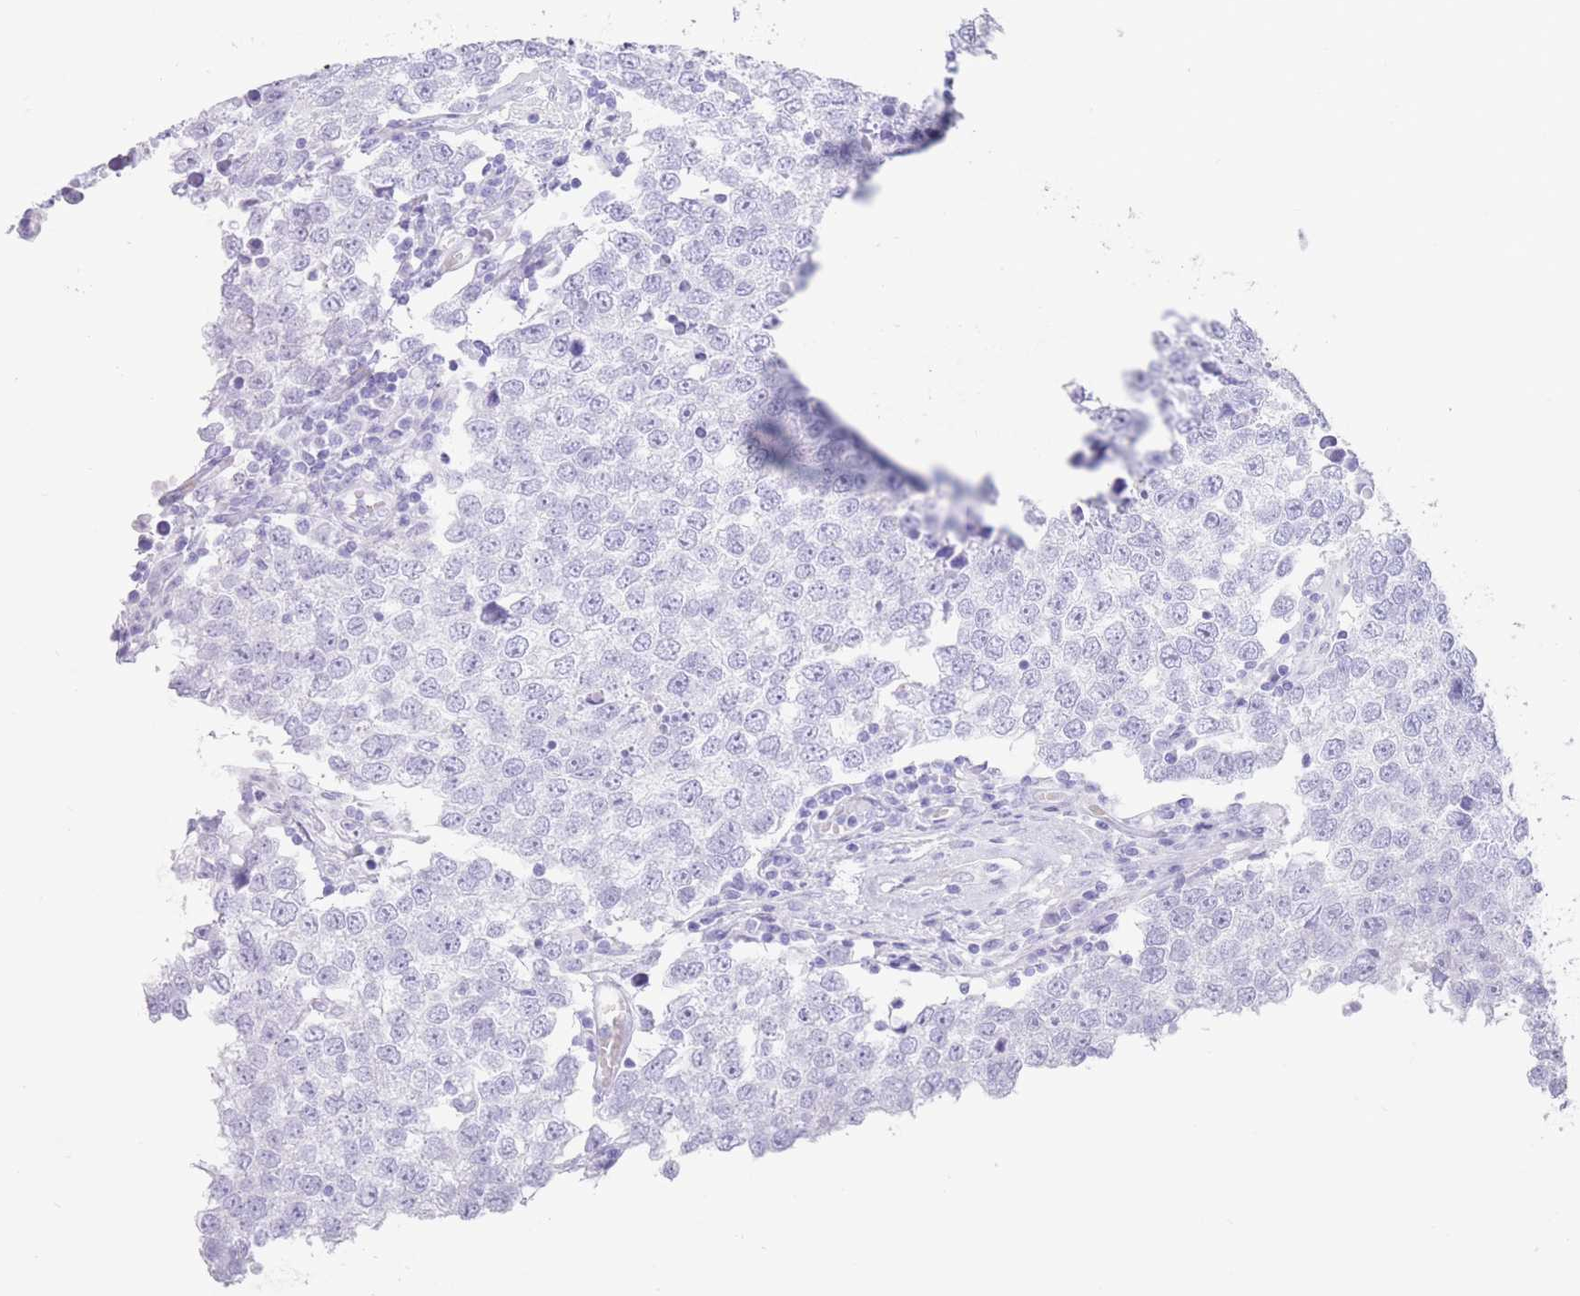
{"staining": {"intensity": "negative", "quantity": "none", "location": "none"}, "tissue": "testis cancer", "cell_type": "Tumor cells", "image_type": "cancer", "snomed": [{"axis": "morphology", "description": "Seminoma, NOS"}, {"axis": "morphology", "description": "Carcinoma, Embryonal, NOS"}, {"axis": "topography", "description": "Testis"}], "caption": "Embryonal carcinoma (testis) stained for a protein using immunohistochemistry reveals no staining tumor cells.", "gene": "ELOA2", "patient": {"sex": "male", "age": 28}}